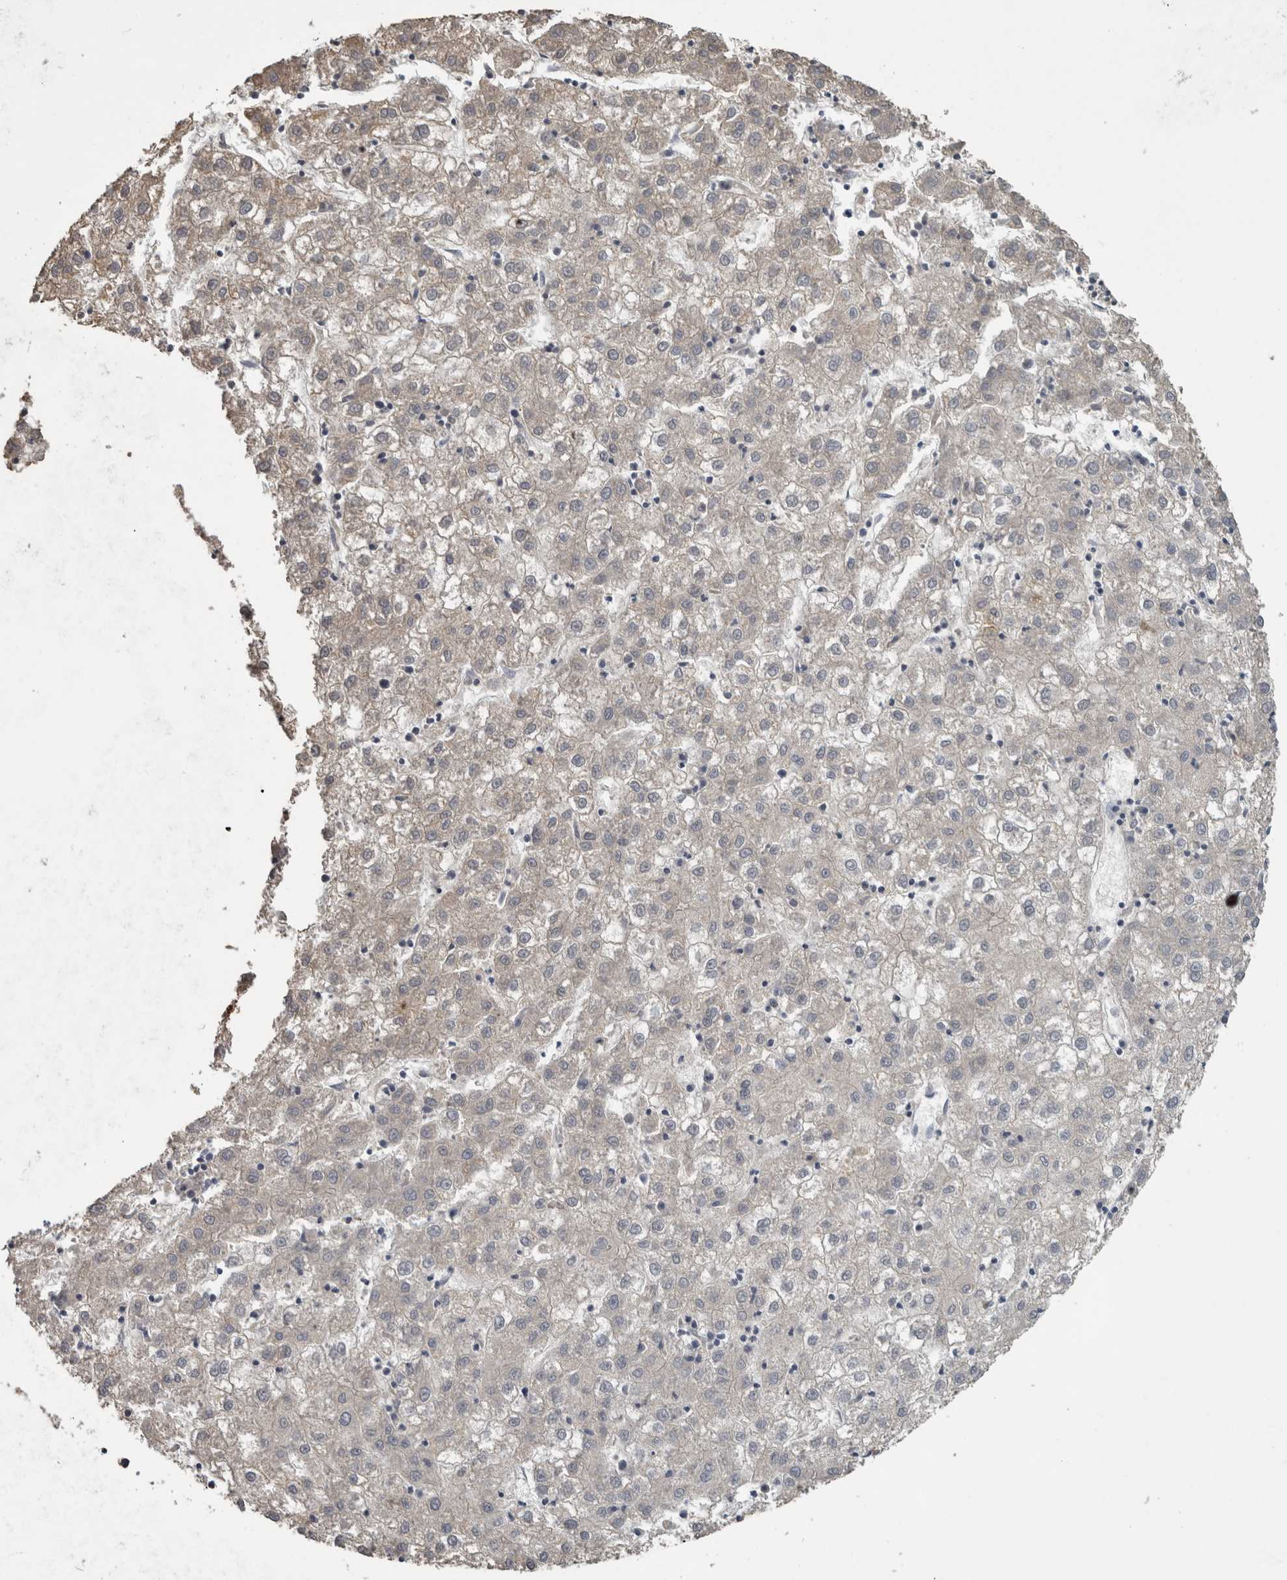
{"staining": {"intensity": "weak", "quantity": "<25%", "location": "cytoplasmic/membranous"}, "tissue": "liver cancer", "cell_type": "Tumor cells", "image_type": "cancer", "snomed": [{"axis": "morphology", "description": "Carcinoma, Hepatocellular, NOS"}, {"axis": "topography", "description": "Liver"}], "caption": "An IHC photomicrograph of liver cancer (hepatocellular carcinoma) is shown. There is no staining in tumor cells of liver cancer (hepatocellular carcinoma).", "gene": "PIK3AP1", "patient": {"sex": "male", "age": 72}}